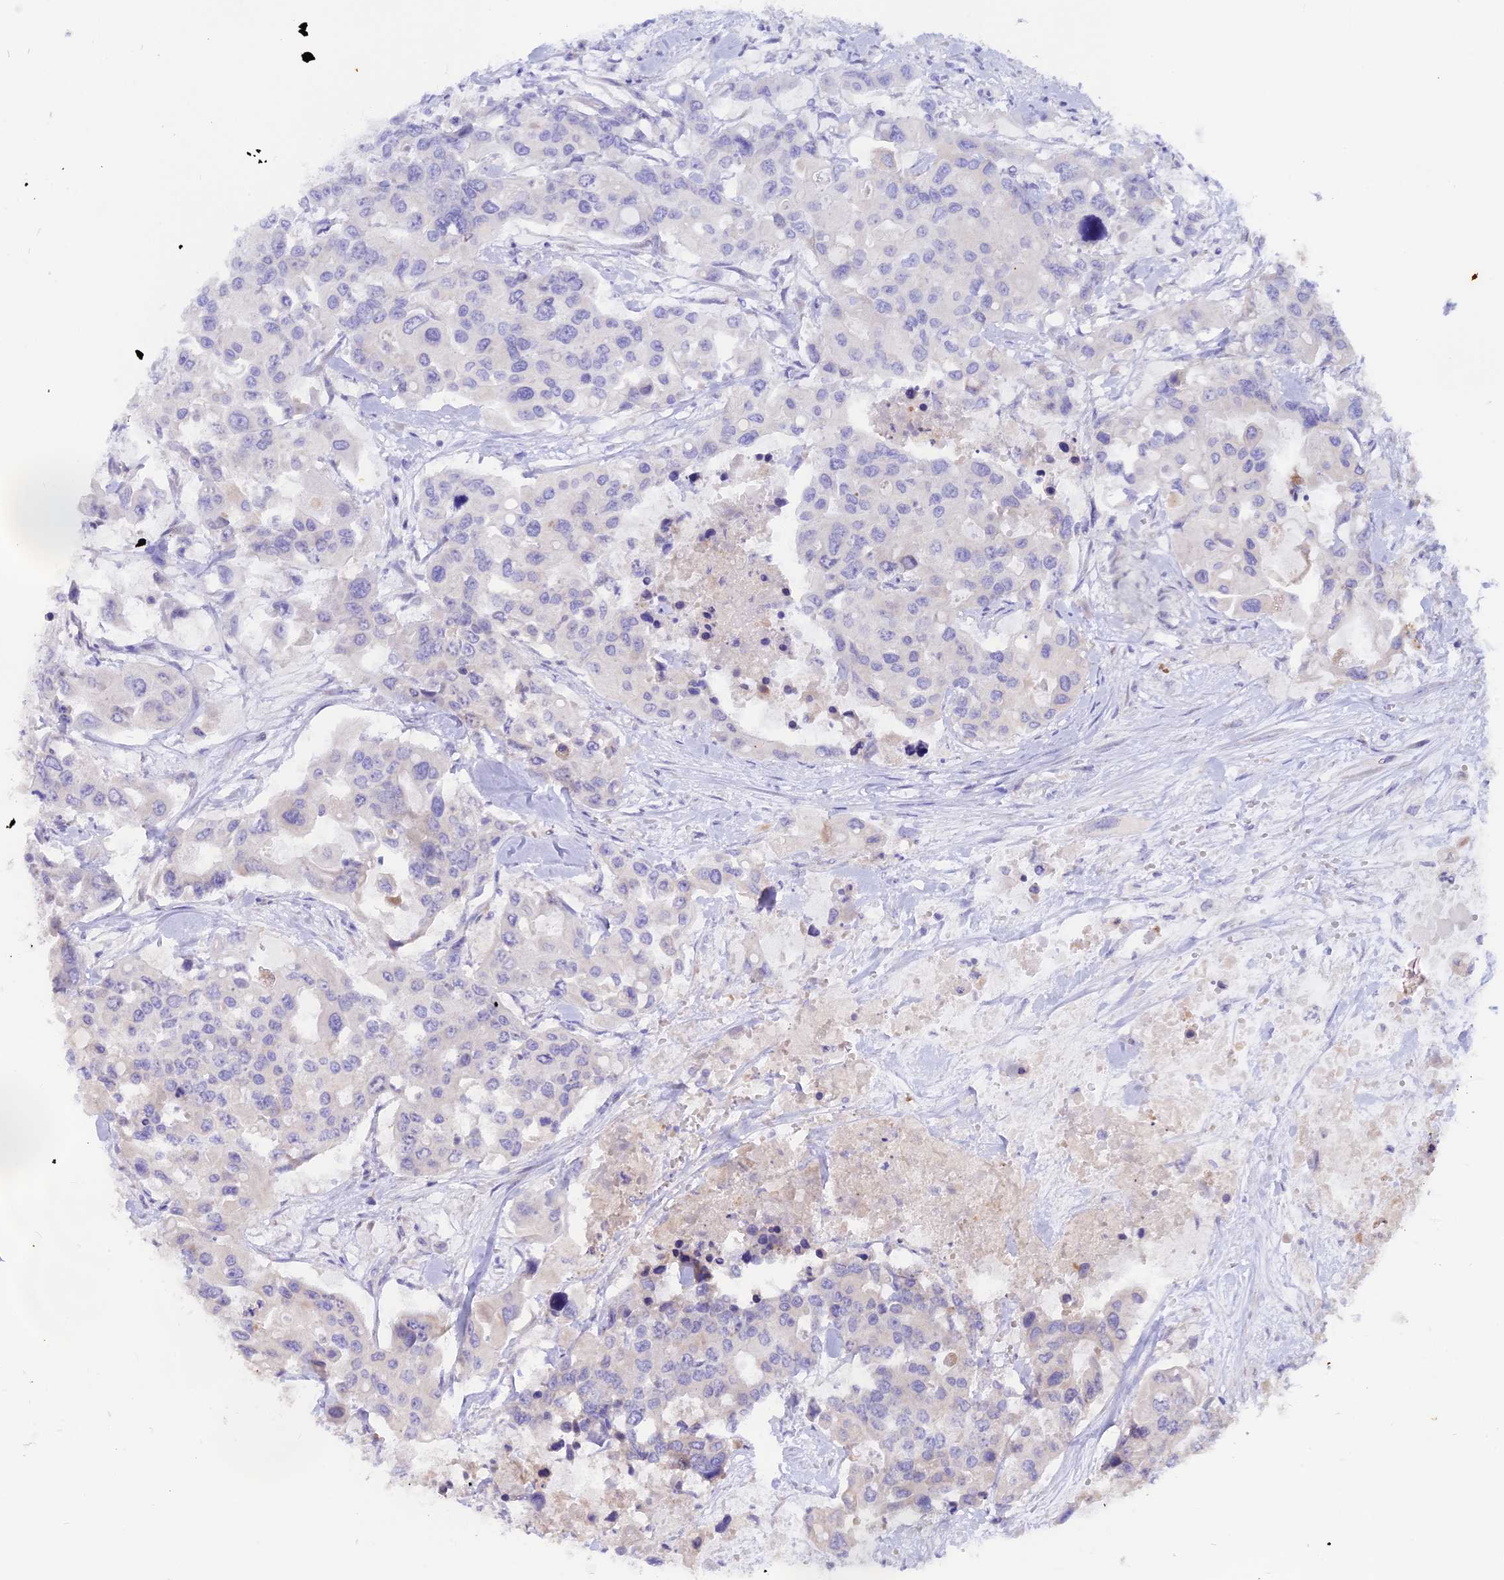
{"staining": {"intensity": "negative", "quantity": "none", "location": "none"}, "tissue": "colorectal cancer", "cell_type": "Tumor cells", "image_type": "cancer", "snomed": [{"axis": "morphology", "description": "Adenocarcinoma, NOS"}, {"axis": "topography", "description": "Colon"}], "caption": "Immunohistochemistry (IHC) histopathology image of human colorectal adenocarcinoma stained for a protein (brown), which demonstrates no positivity in tumor cells.", "gene": "MEMO1", "patient": {"sex": "male", "age": 77}}